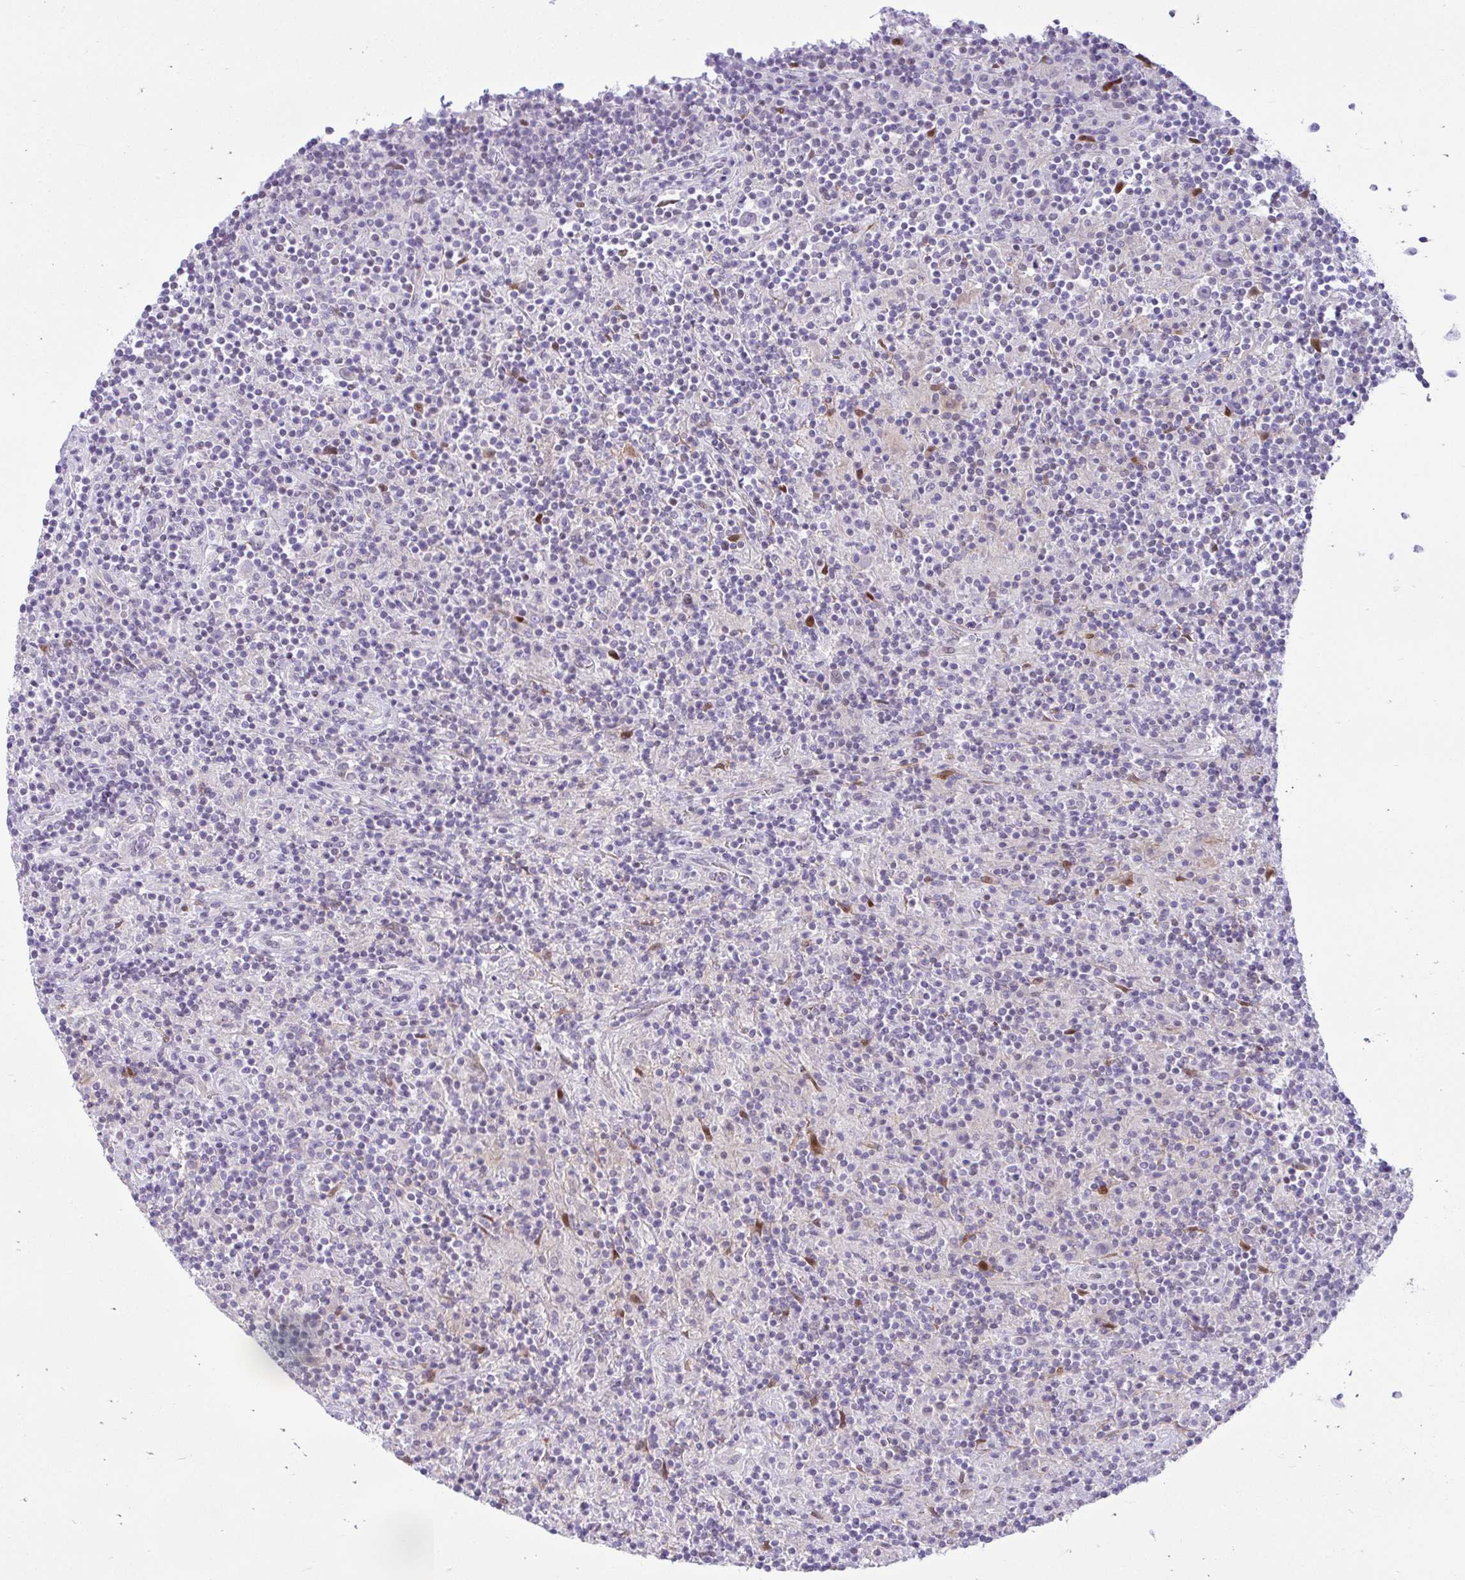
{"staining": {"intensity": "negative", "quantity": "none", "location": "none"}, "tissue": "lymphoma", "cell_type": "Tumor cells", "image_type": "cancer", "snomed": [{"axis": "morphology", "description": "Hodgkin's disease, NOS"}, {"axis": "topography", "description": "Lymph node"}], "caption": "Tumor cells show no significant protein expression in Hodgkin's disease.", "gene": "ZNF101", "patient": {"sex": "male", "age": 70}}